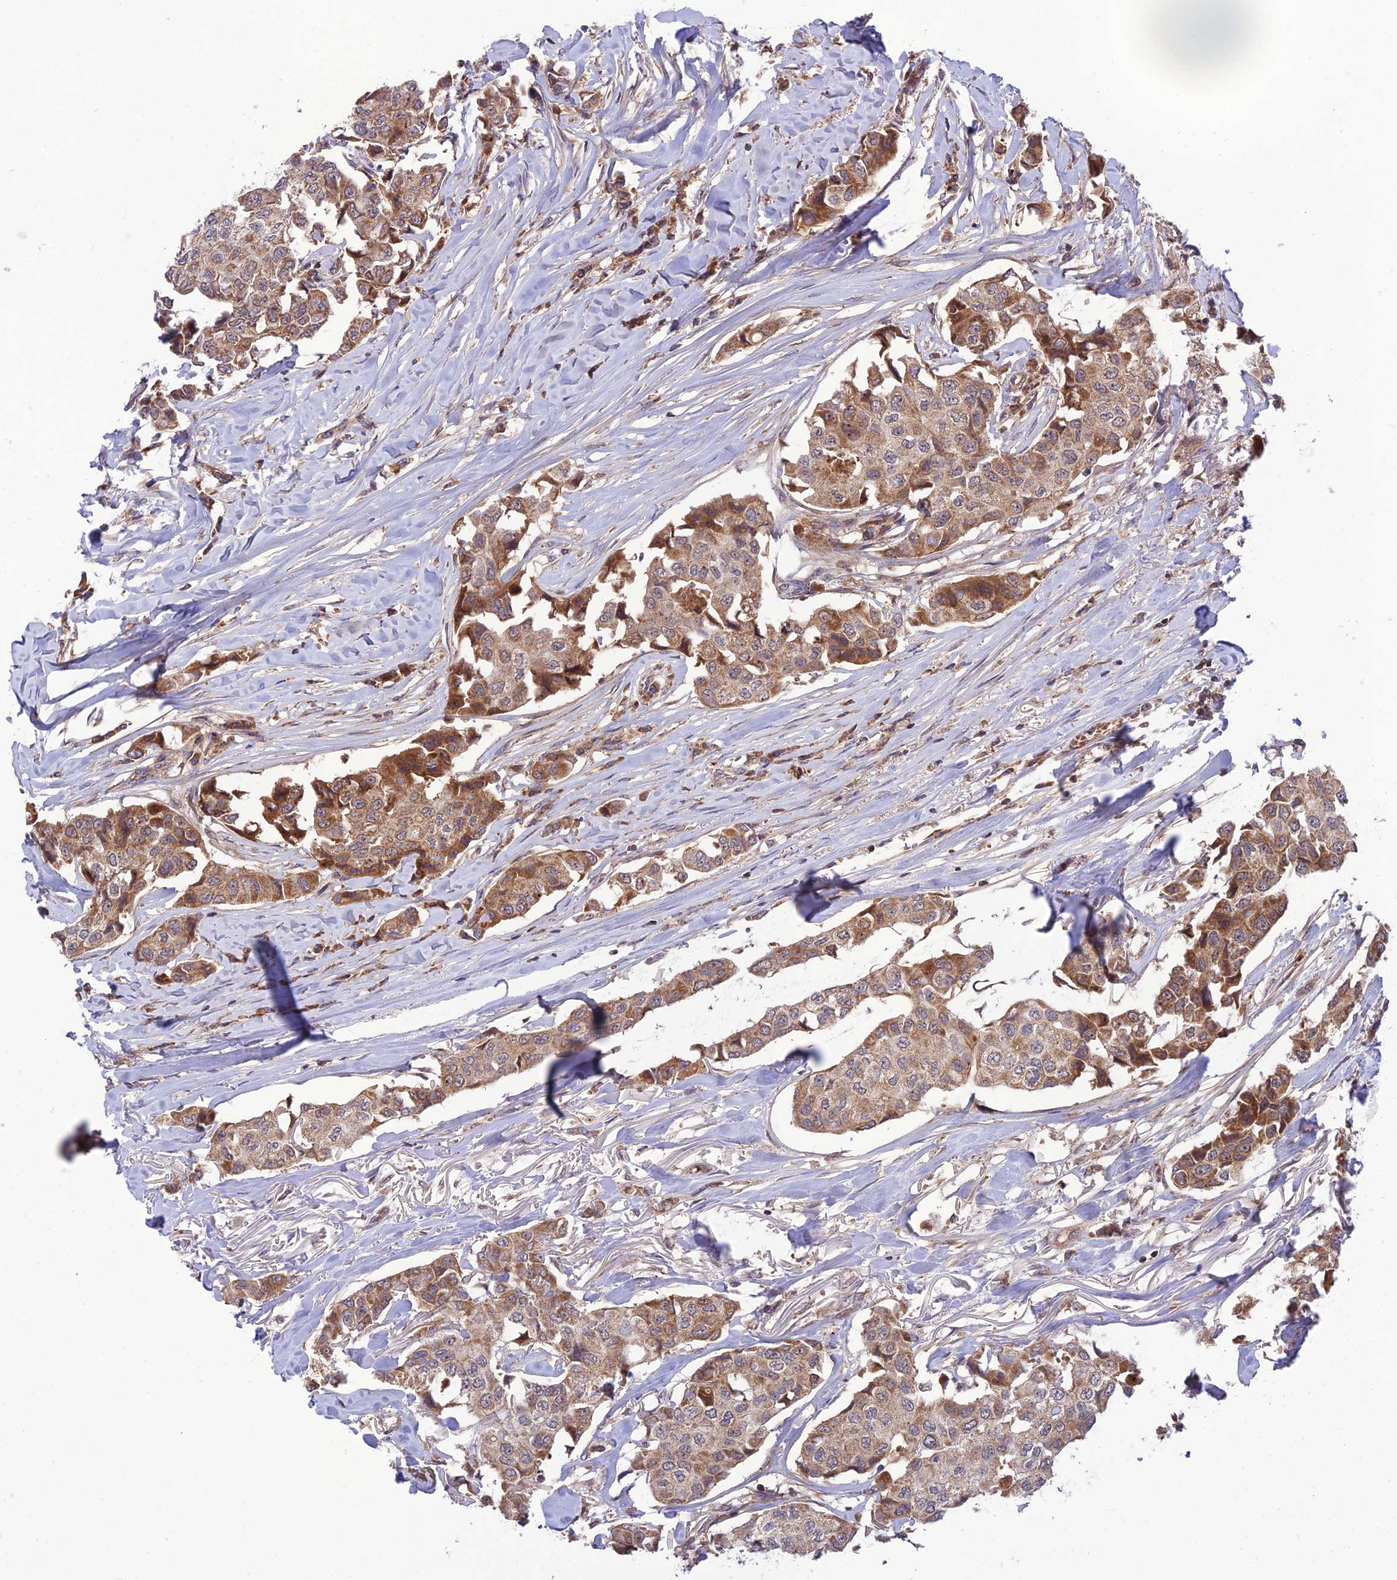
{"staining": {"intensity": "moderate", "quantity": ">75%", "location": "cytoplasmic/membranous"}, "tissue": "breast cancer", "cell_type": "Tumor cells", "image_type": "cancer", "snomed": [{"axis": "morphology", "description": "Duct carcinoma"}, {"axis": "topography", "description": "Breast"}], "caption": "Intraductal carcinoma (breast) was stained to show a protein in brown. There is medium levels of moderate cytoplasmic/membranous positivity in approximately >75% of tumor cells.", "gene": "NDUFC1", "patient": {"sex": "female", "age": 80}}